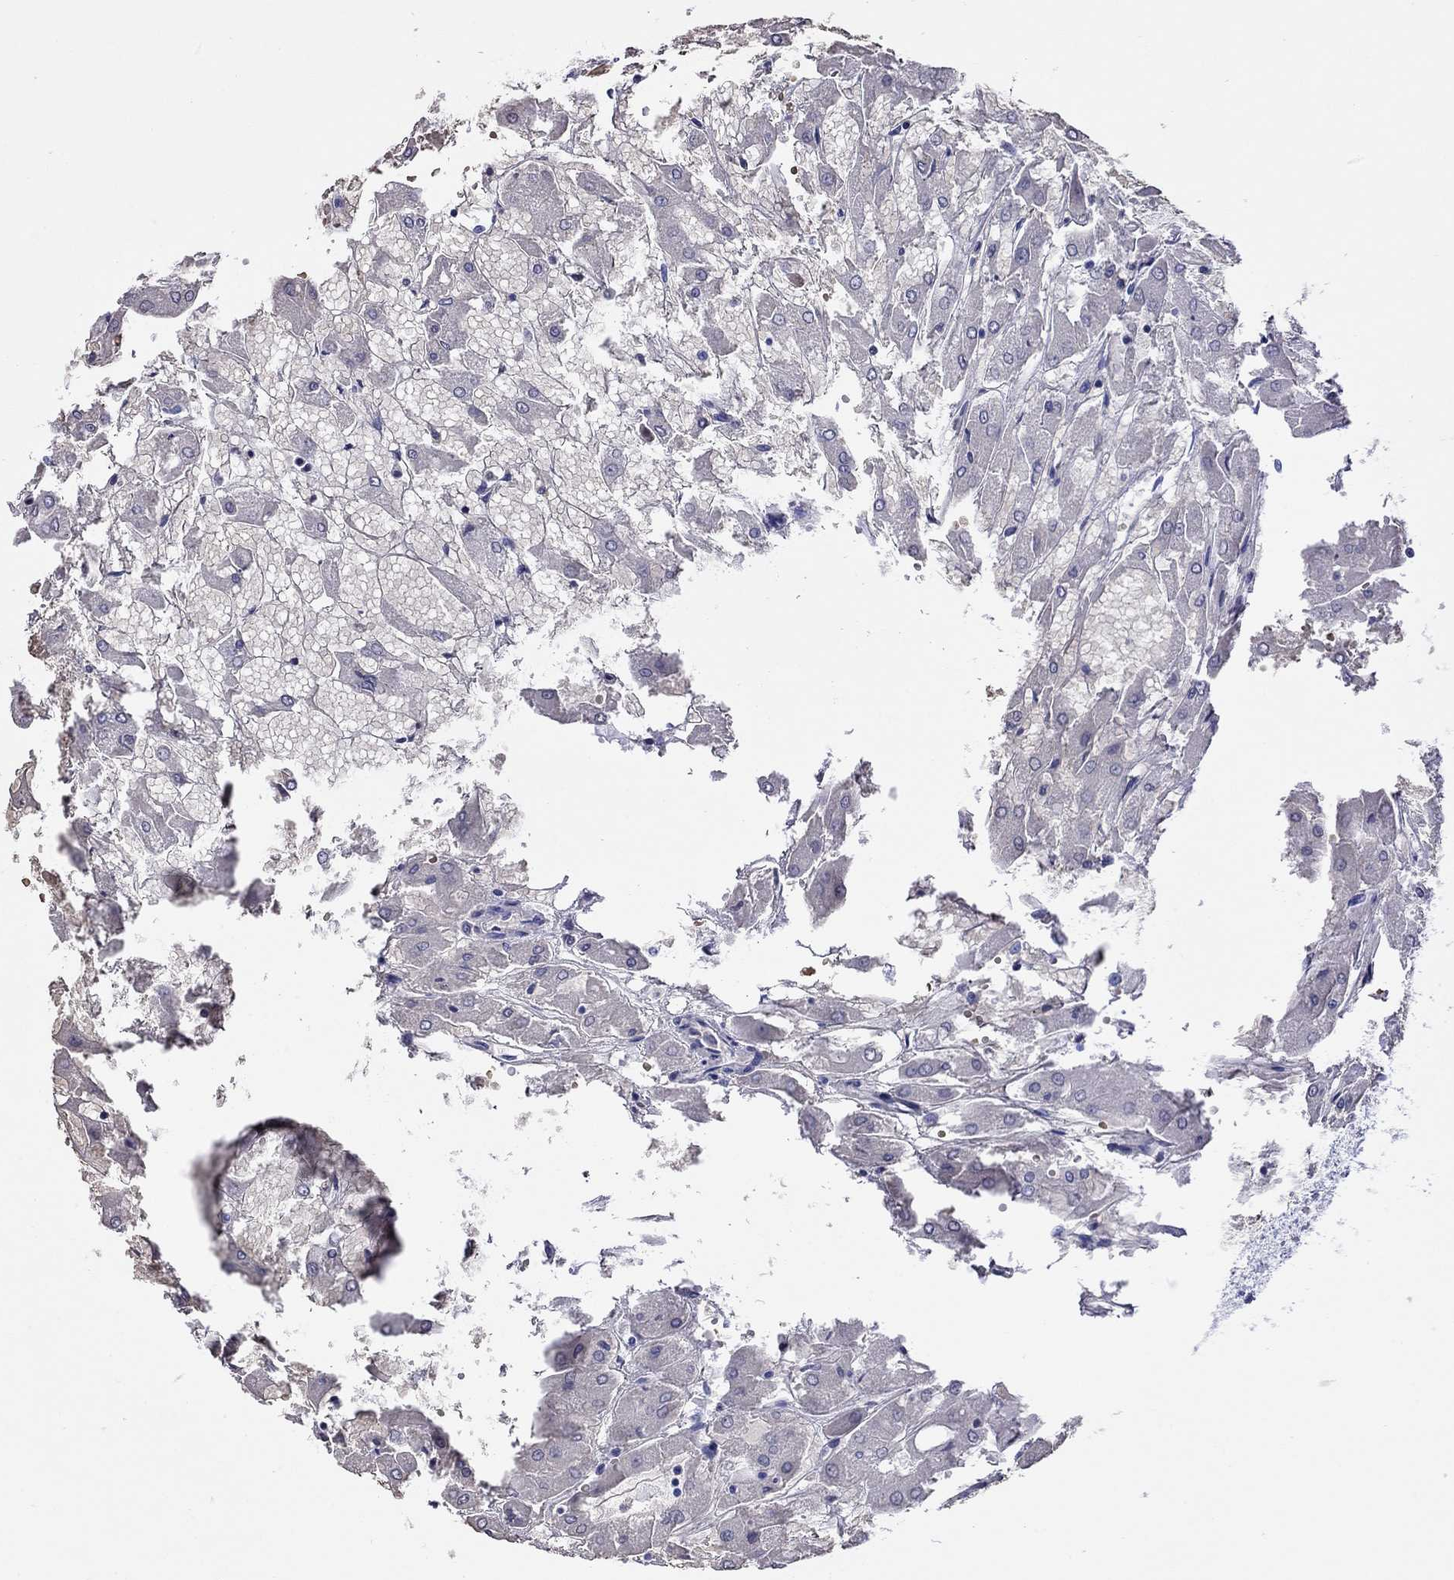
{"staining": {"intensity": "negative", "quantity": "none", "location": "none"}, "tissue": "renal cancer", "cell_type": "Tumor cells", "image_type": "cancer", "snomed": [{"axis": "morphology", "description": "Adenocarcinoma, NOS"}, {"axis": "topography", "description": "Kidney"}], "caption": "This is an IHC image of human adenocarcinoma (renal). There is no staining in tumor cells.", "gene": "PTPRN", "patient": {"sex": "male", "age": 72}}